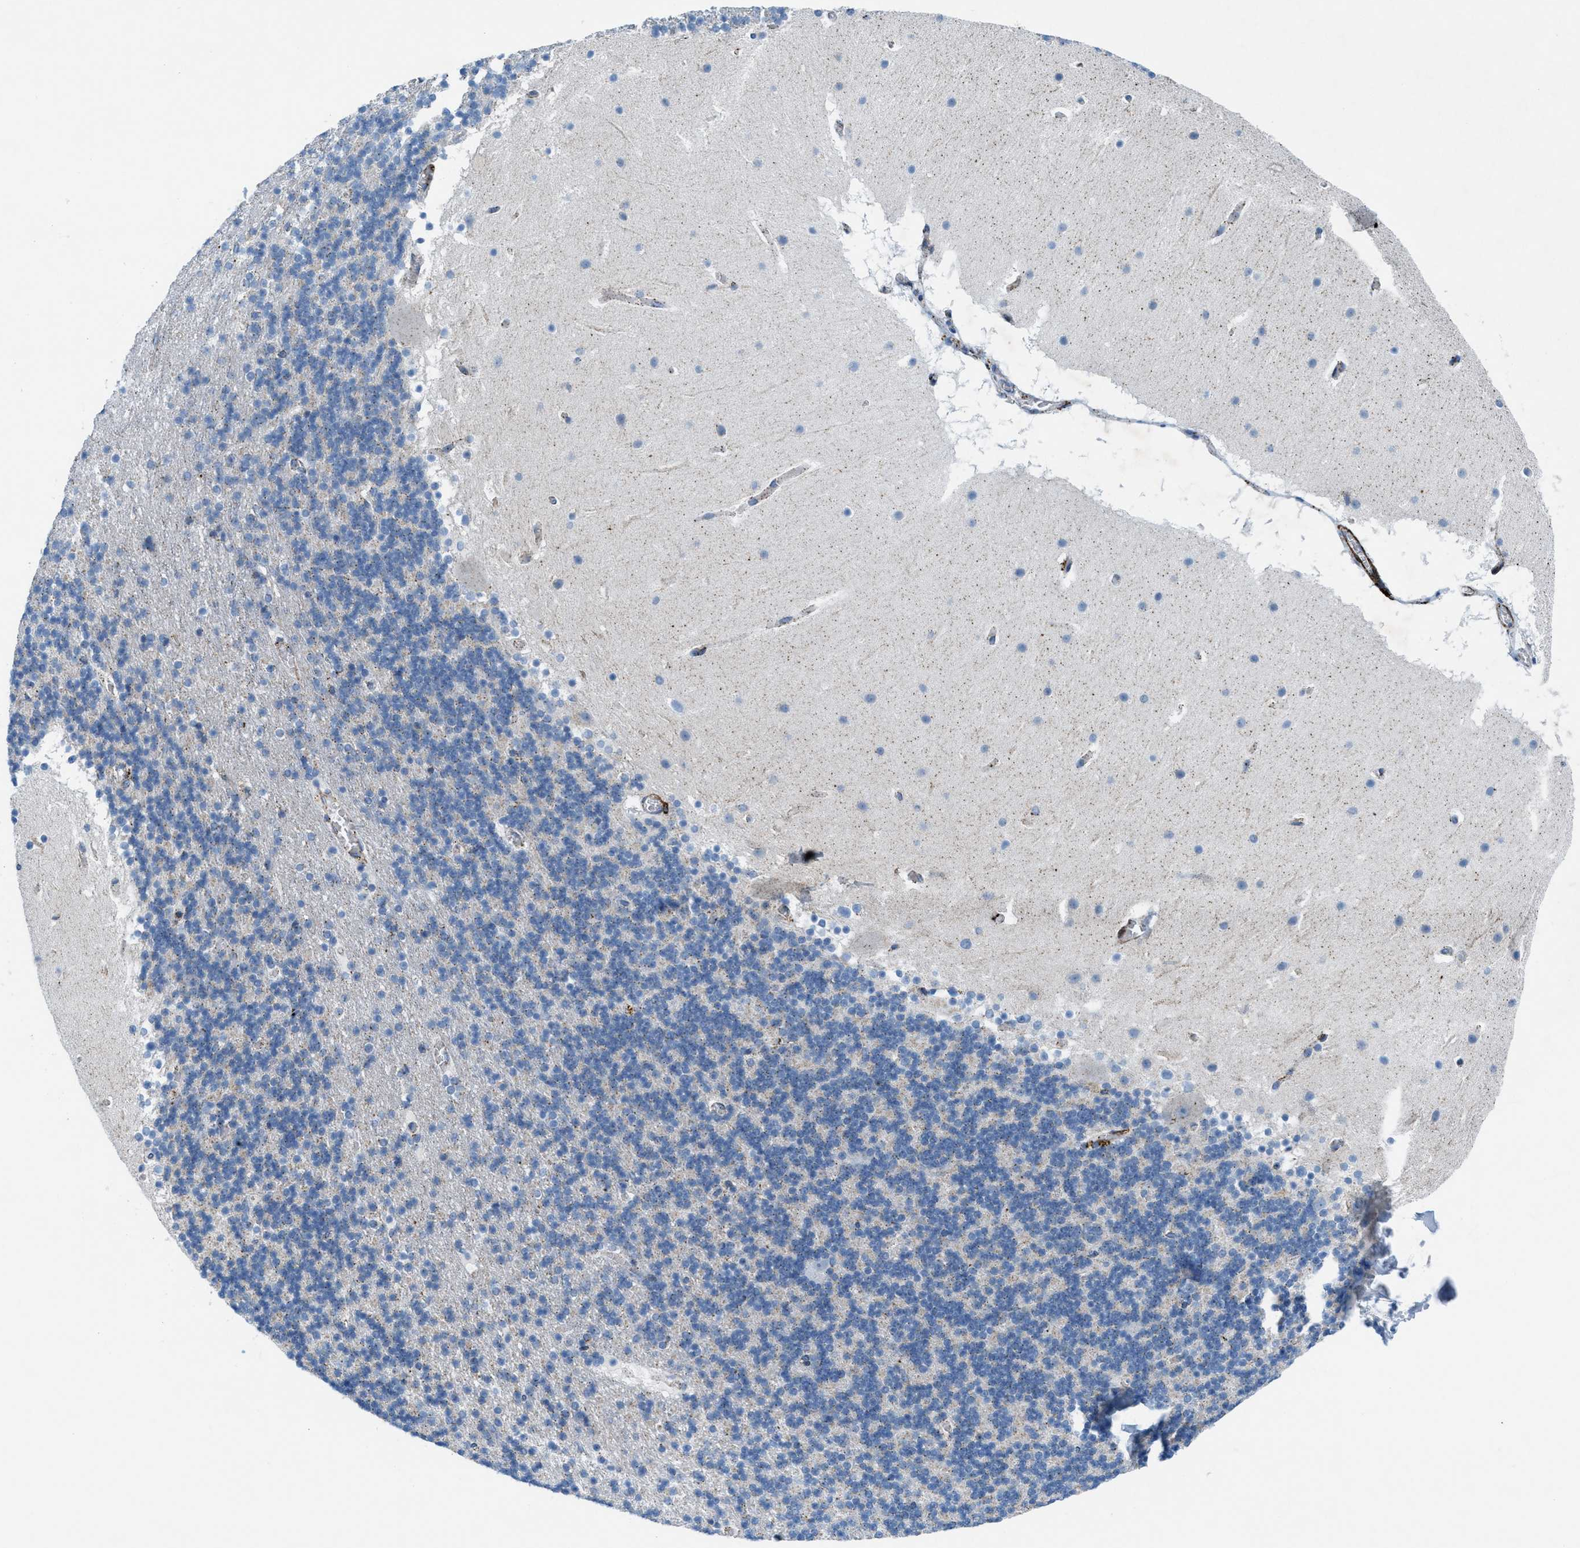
{"staining": {"intensity": "negative", "quantity": "none", "location": "none"}, "tissue": "cerebellum", "cell_type": "Cells in granular layer", "image_type": "normal", "snomed": [{"axis": "morphology", "description": "Normal tissue, NOS"}, {"axis": "topography", "description": "Cerebellum"}], "caption": "Immunohistochemistry (IHC) histopathology image of unremarkable cerebellum stained for a protein (brown), which reveals no expression in cells in granular layer.", "gene": "MFSD13A", "patient": {"sex": "male", "age": 45}}